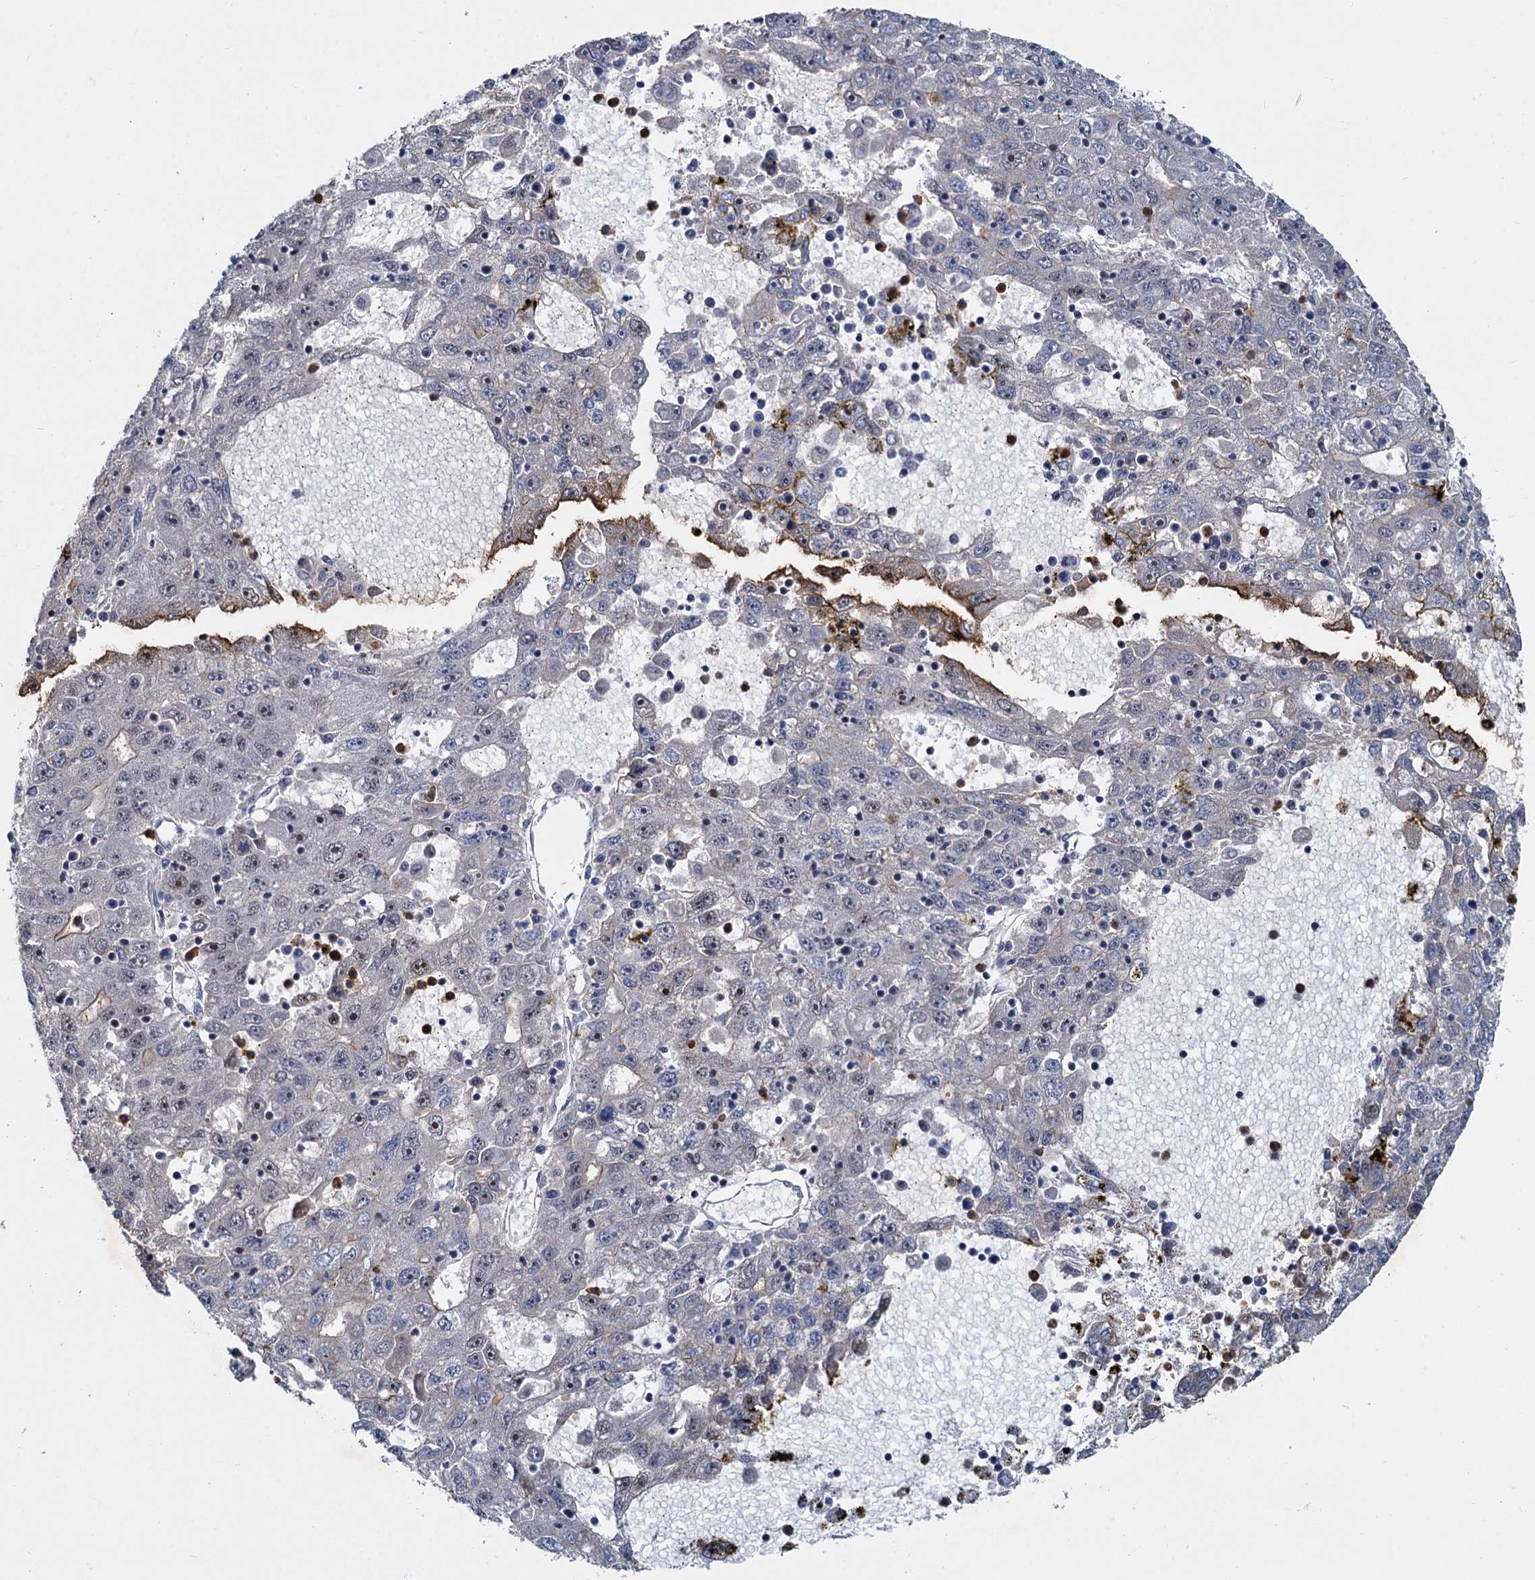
{"staining": {"intensity": "weak", "quantity": "<25%", "location": "nuclear"}, "tissue": "liver cancer", "cell_type": "Tumor cells", "image_type": "cancer", "snomed": [{"axis": "morphology", "description": "Carcinoma, Hepatocellular, NOS"}, {"axis": "topography", "description": "Liver"}], "caption": "High magnification brightfield microscopy of liver cancer (hepatocellular carcinoma) stained with DAB (3,3'-diaminobenzidine) (brown) and counterstained with hematoxylin (blue): tumor cells show no significant expression.", "gene": "ANKRD49", "patient": {"sex": "male", "age": 49}}